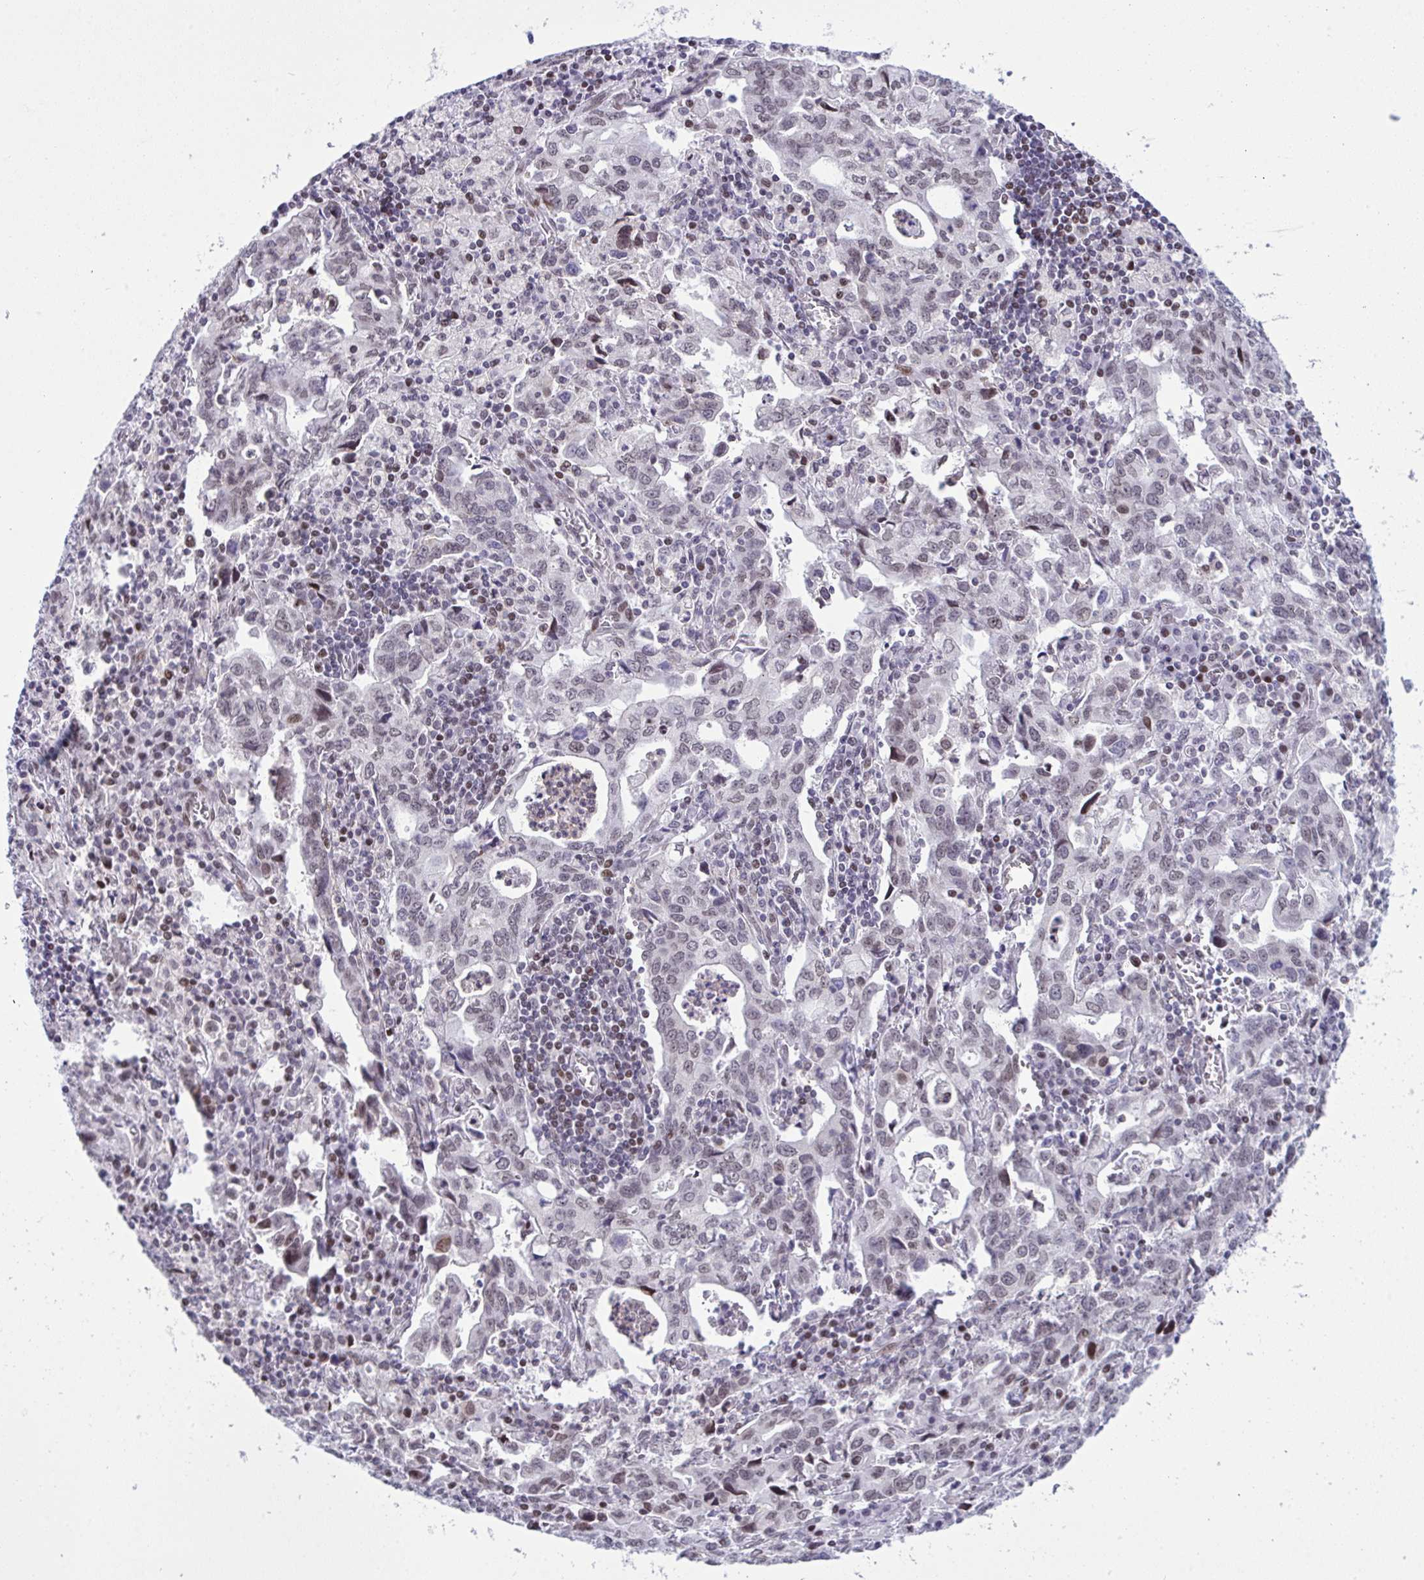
{"staining": {"intensity": "weak", "quantity": "25%-75%", "location": "nuclear"}, "tissue": "stomach cancer", "cell_type": "Tumor cells", "image_type": "cancer", "snomed": [{"axis": "morphology", "description": "Adenocarcinoma, NOS"}, {"axis": "topography", "description": "Stomach, upper"}], "caption": "Immunohistochemistry of human stomach cancer displays low levels of weak nuclear staining in about 25%-75% of tumor cells.", "gene": "ZFHX3", "patient": {"sex": "male", "age": 85}}